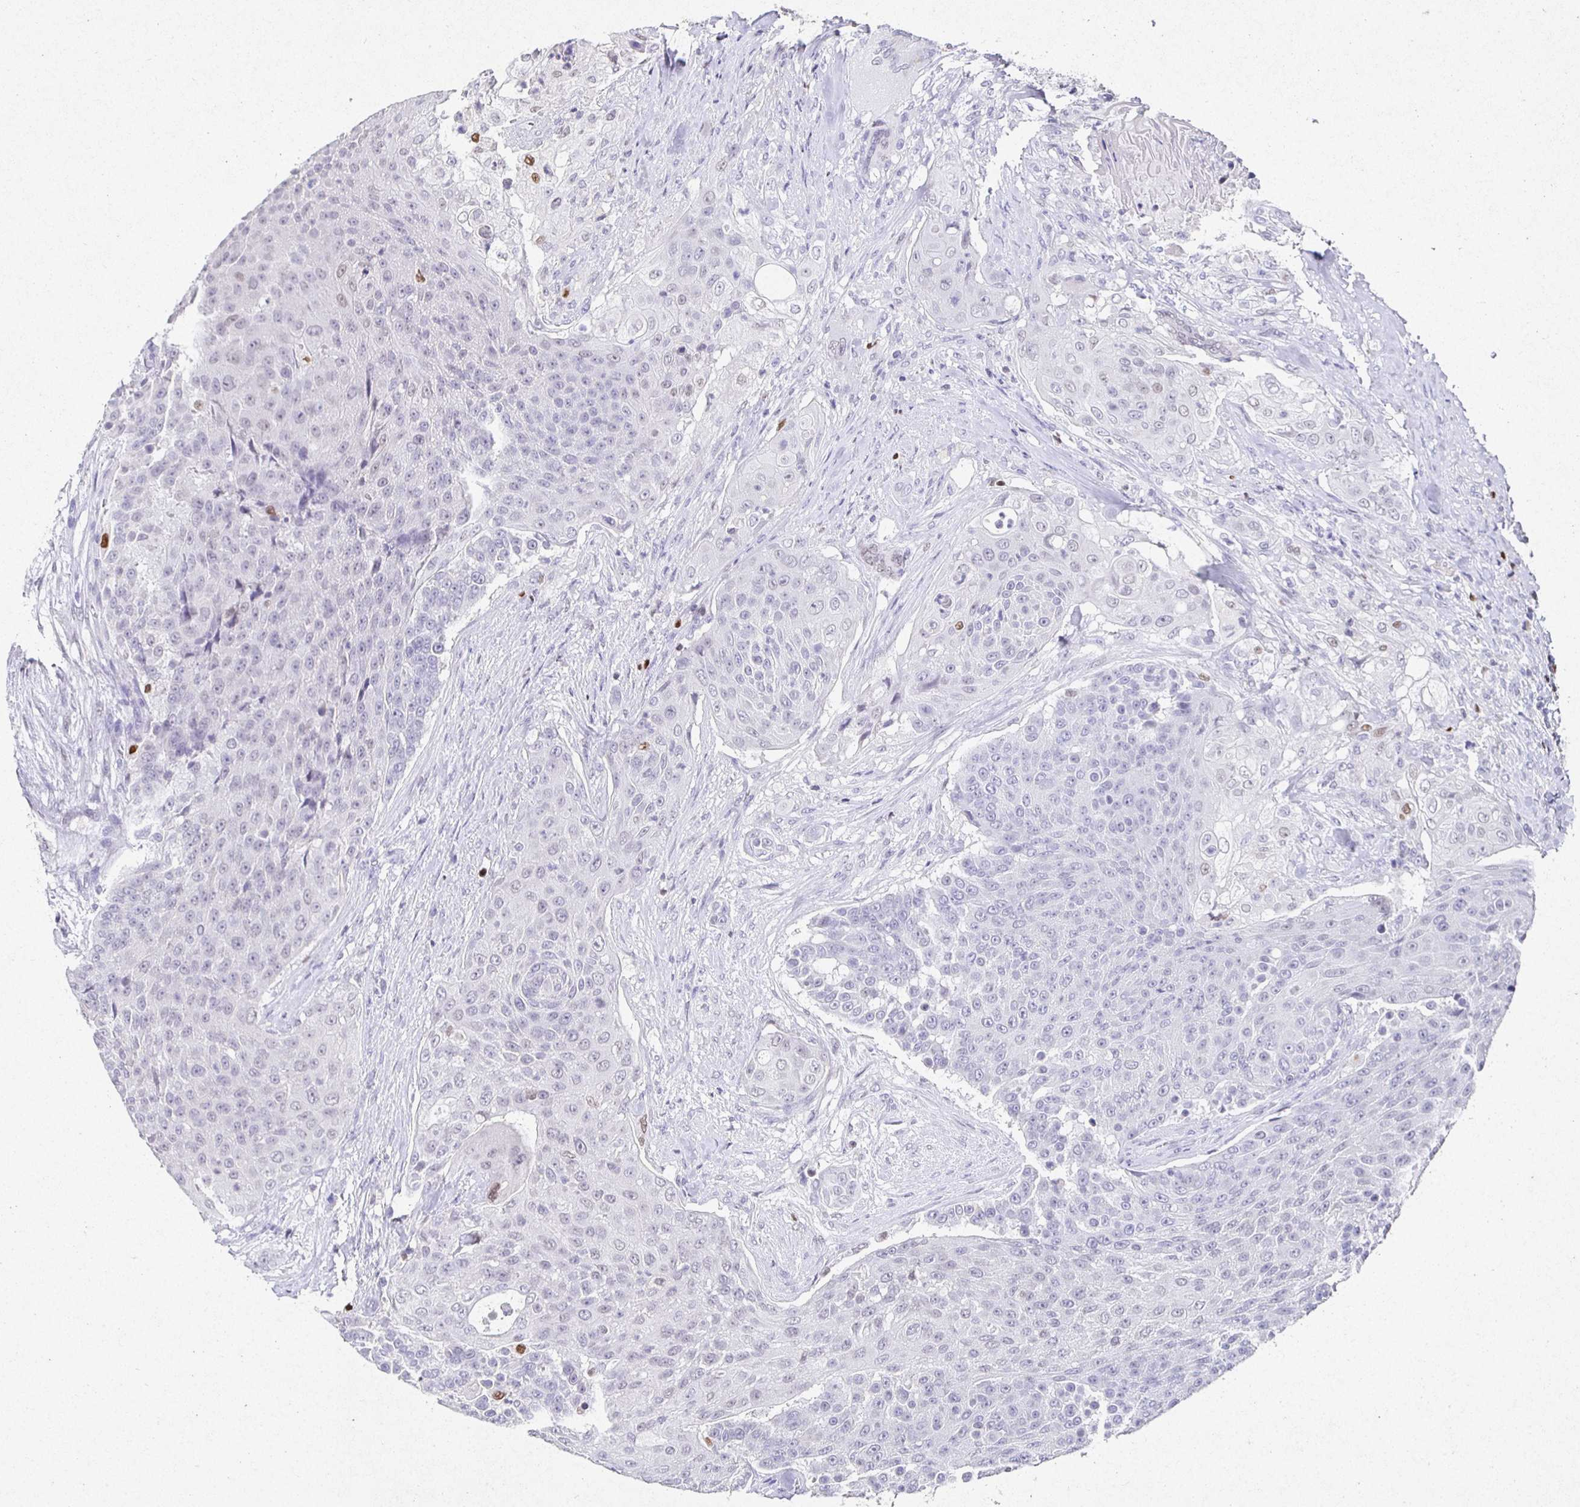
{"staining": {"intensity": "negative", "quantity": "none", "location": "none"}, "tissue": "urothelial cancer", "cell_type": "Tumor cells", "image_type": "cancer", "snomed": [{"axis": "morphology", "description": "Urothelial carcinoma, High grade"}, {"axis": "topography", "description": "Urinary bladder"}], "caption": "Tumor cells are negative for brown protein staining in urothelial cancer.", "gene": "SATB1", "patient": {"sex": "female", "age": 63}}